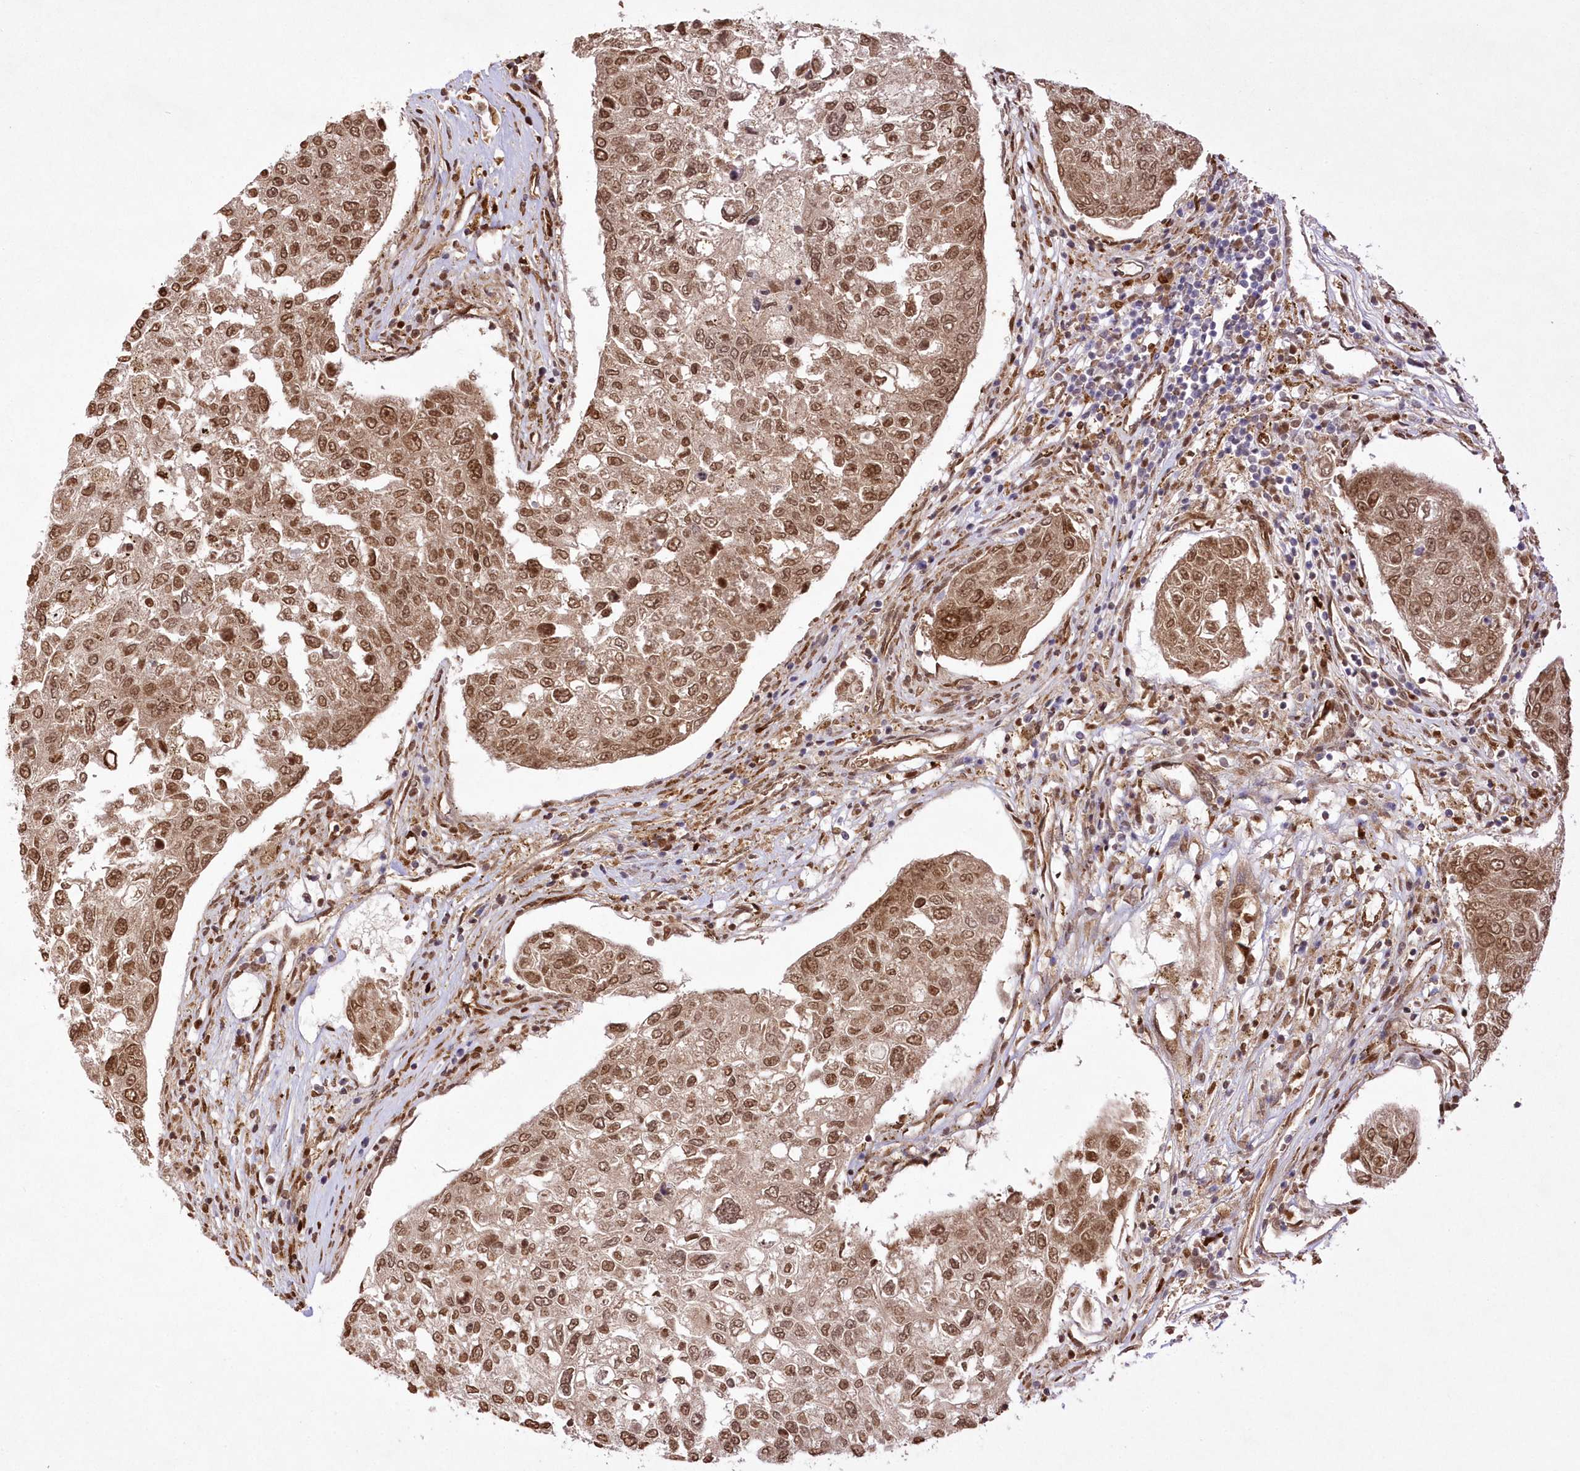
{"staining": {"intensity": "moderate", "quantity": ">75%", "location": "cytoplasmic/membranous,nuclear"}, "tissue": "urothelial cancer", "cell_type": "Tumor cells", "image_type": "cancer", "snomed": [{"axis": "morphology", "description": "Urothelial carcinoma, High grade"}, {"axis": "topography", "description": "Lymph node"}, {"axis": "topography", "description": "Urinary bladder"}], "caption": "This is a photomicrograph of IHC staining of urothelial carcinoma (high-grade), which shows moderate expression in the cytoplasmic/membranous and nuclear of tumor cells.", "gene": "FCHO2", "patient": {"sex": "male", "age": 51}}